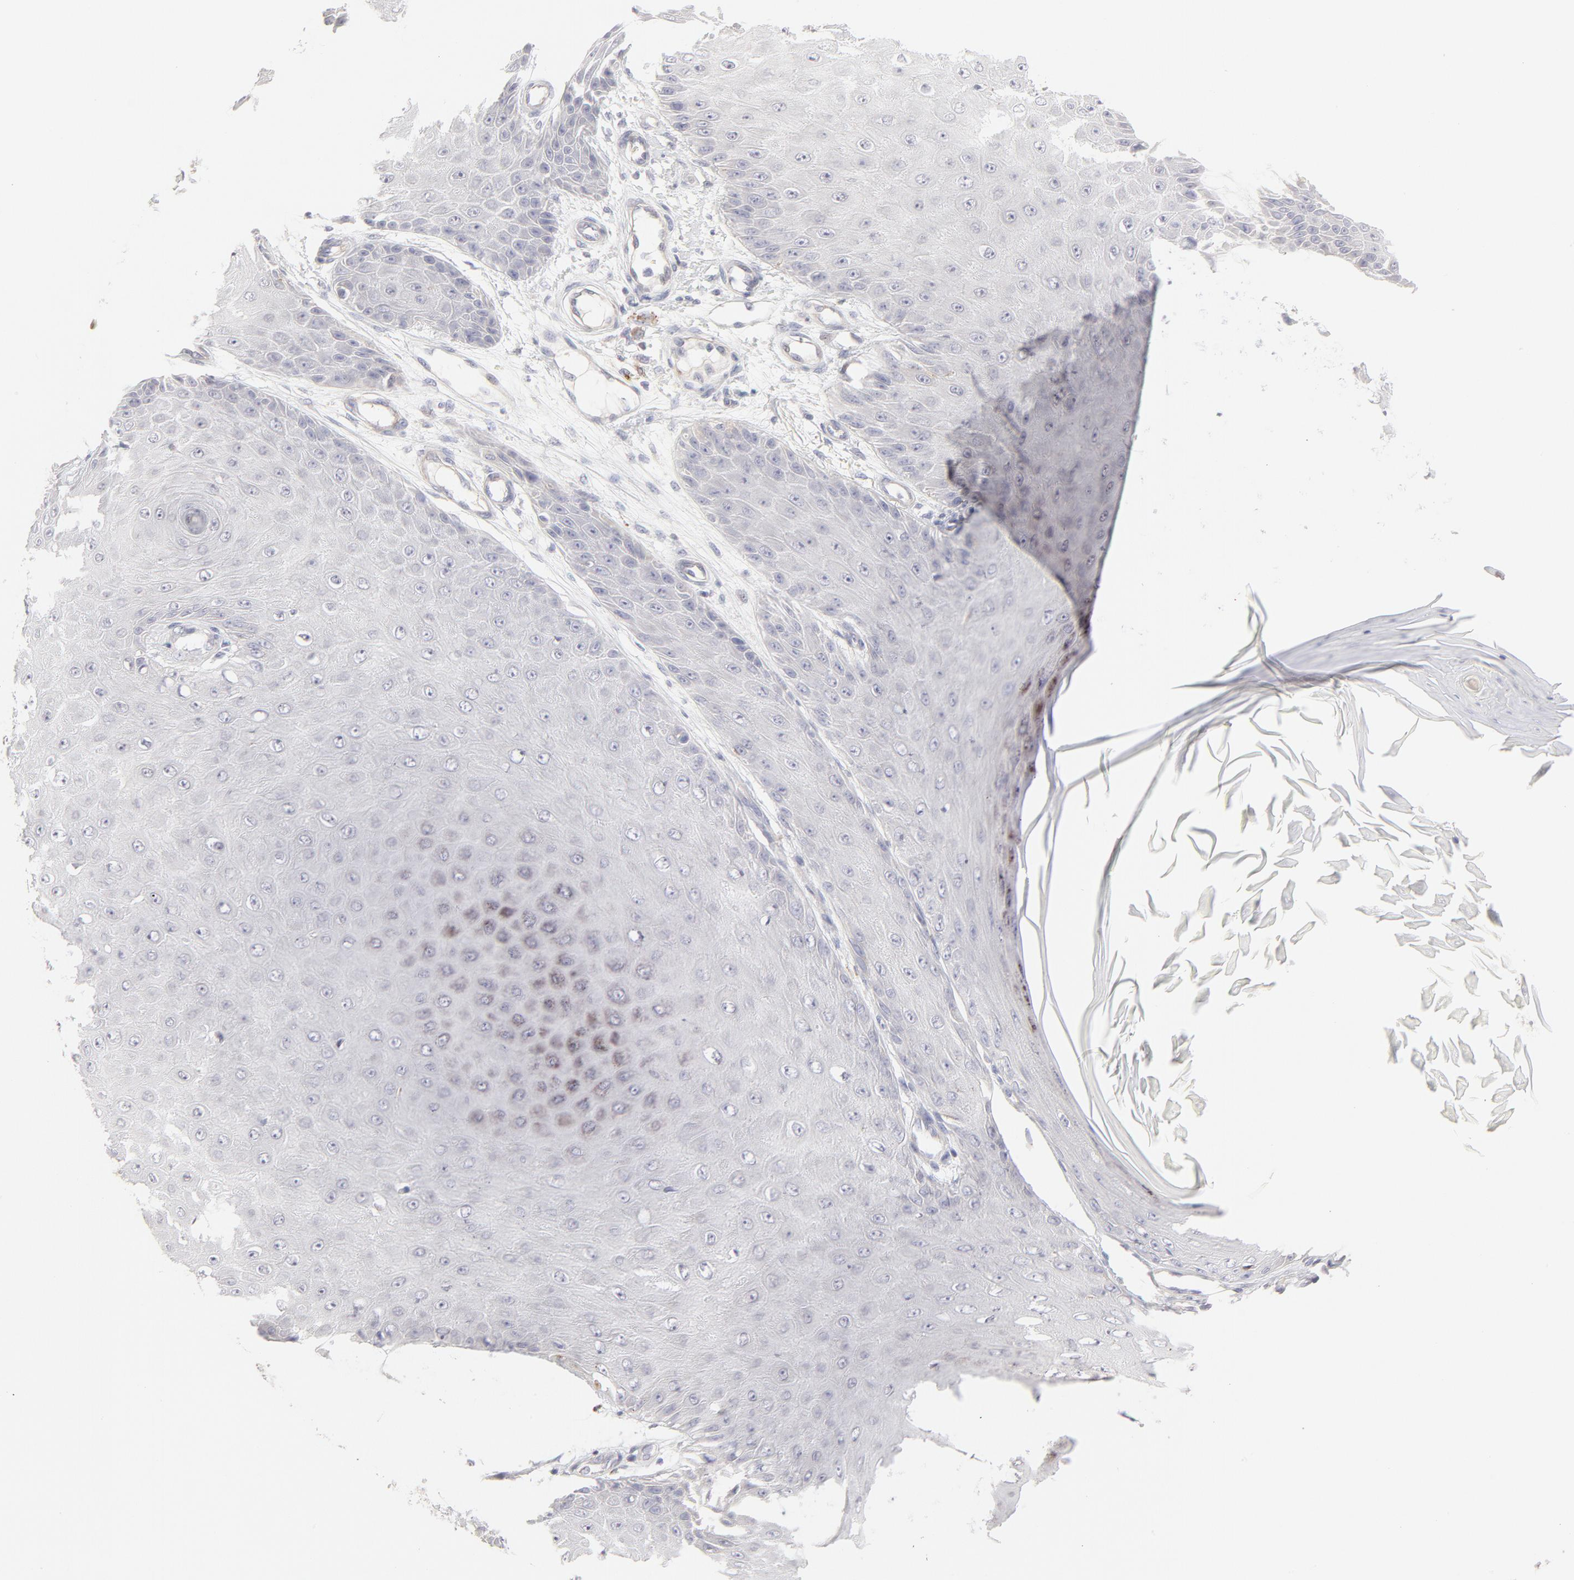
{"staining": {"intensity": "weak", "quantity": "<25%", "location": "nuclear"}, "tissue": "skin cancer", "cell_type": "Tumor cells", "image_type": "cancer", "snomed": [{"axis": "morphology", "description": "Squamous cell carcinoma, NOS"}, {"axis": "topography", "description": "Skin"}], "caption": "Immunohistochemistry of skin squamous cell carcinoma reveals no staining in tumor cells.", "gene": "ELF3", "patient": {"sex": "female", "age": 40}}